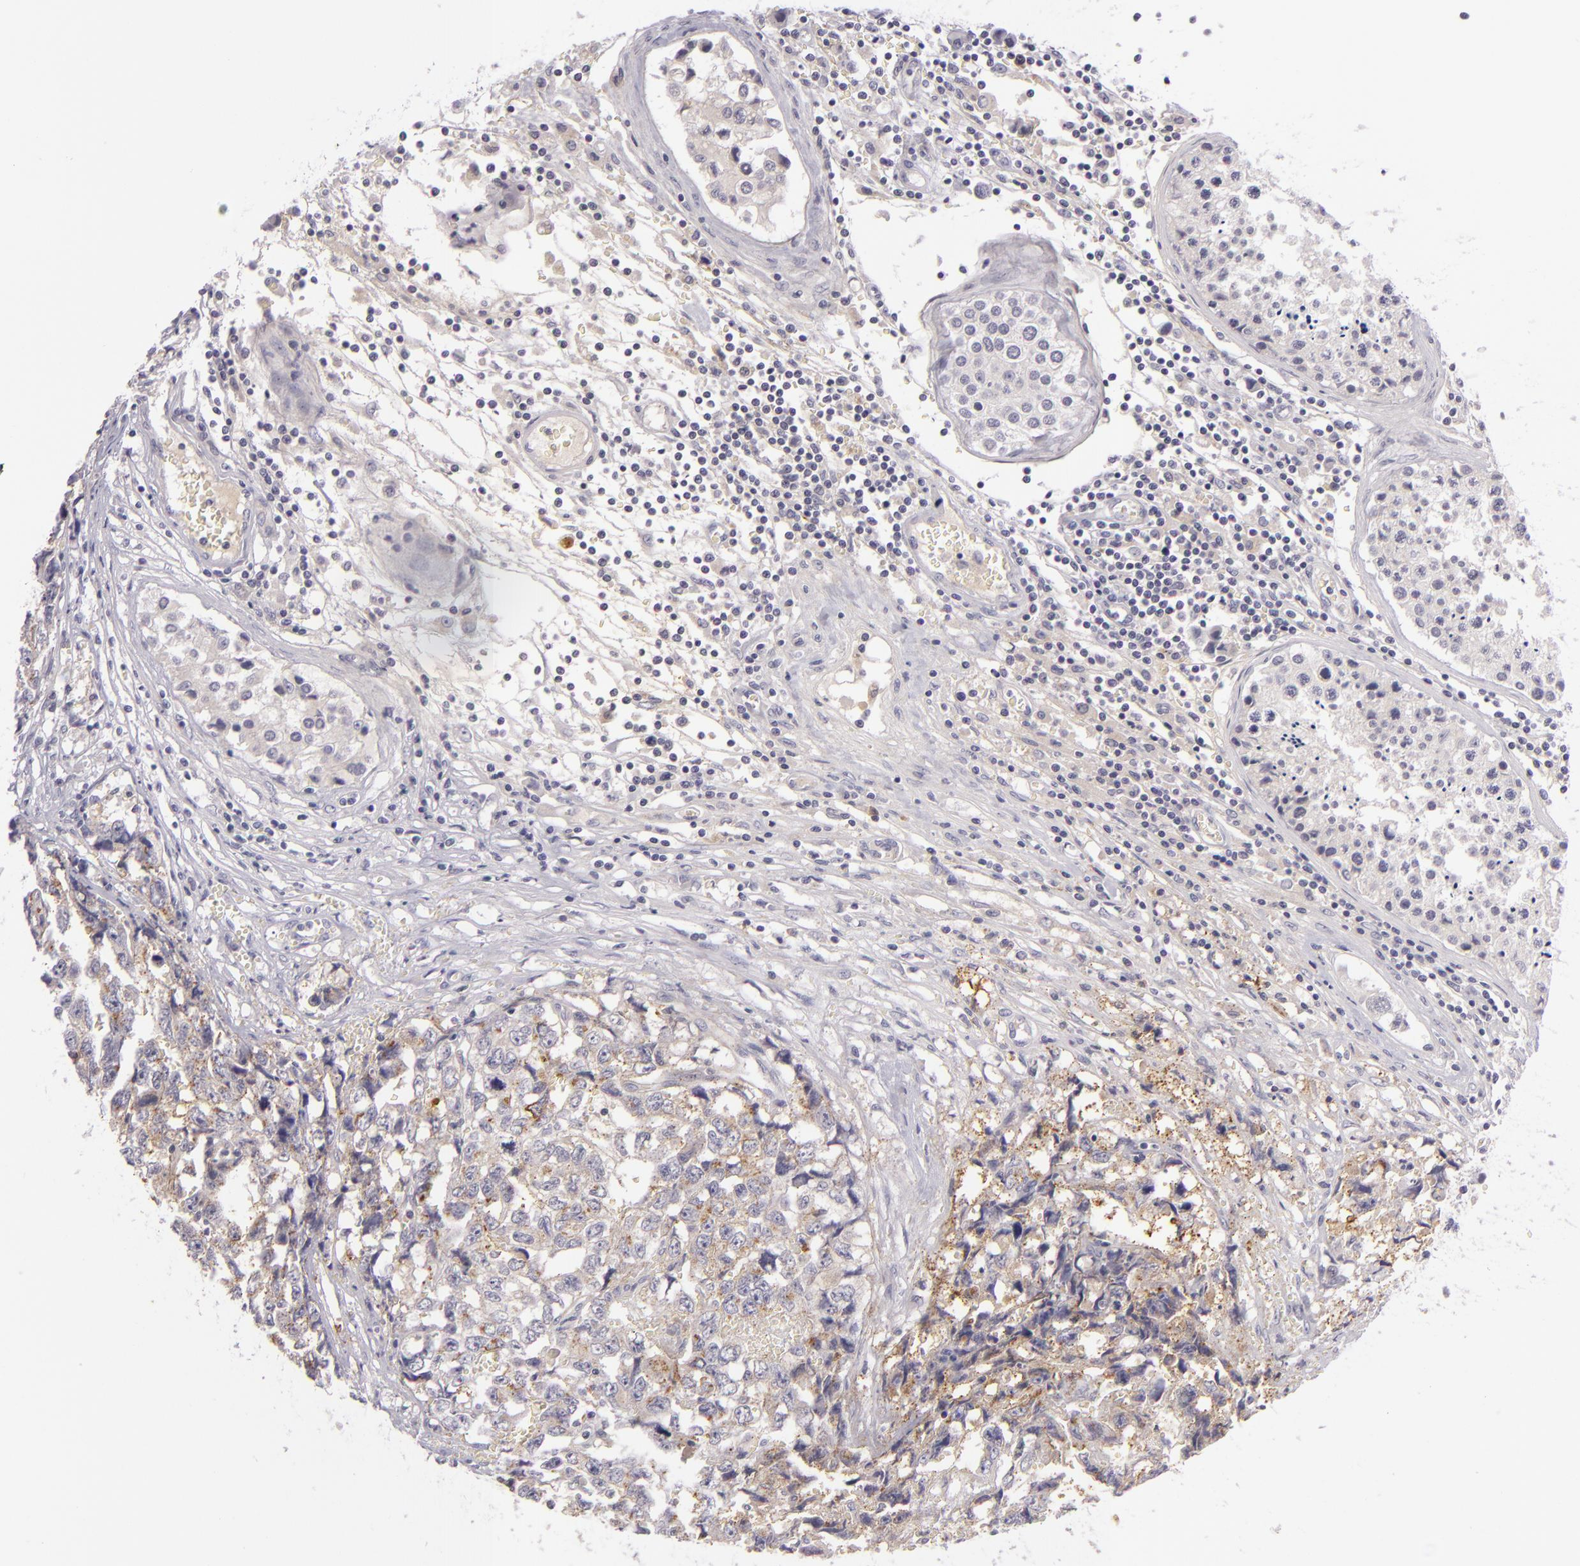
{"staining": {"intensity": "weak", "quantity": ">75%", "location": "cytoplasmic/membranous"}, "tissue": "testis cancer", "cell_type": "Tumor cells", "image_type": "cancer", "snomed": [{"axis": "morphology", "description": "Carcinoma, Embryonal, NOS"}, {"axis": "topography", "description": "Testis"}], "caption": "Immunohistochemical staining of testis cancer demonstrates low levels of weak cytoplasmic/membranous staining in approximately >75% of tumor cells.", "gene": "DAG1", "patient": {"sex": "male", "age": 31}}